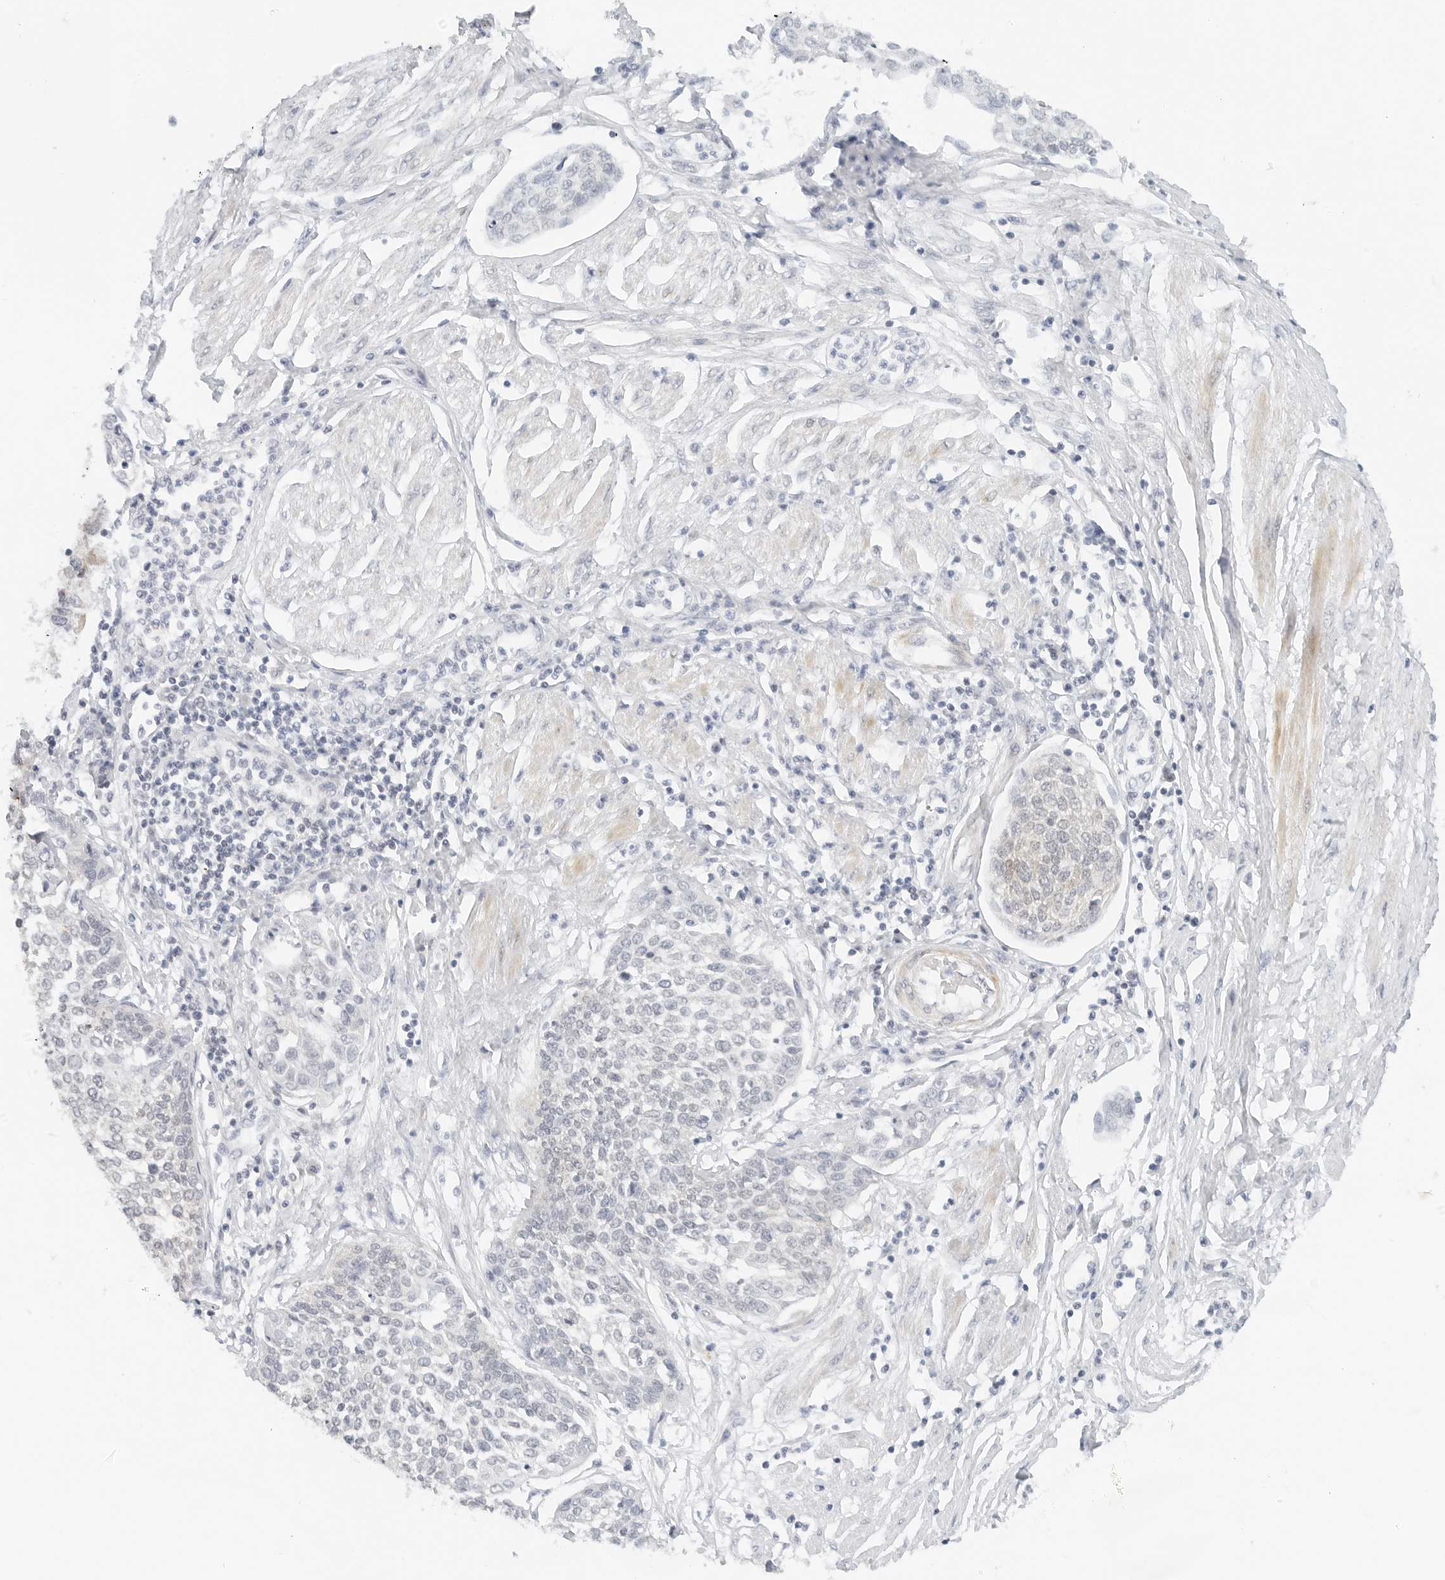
{"staining": {"intensity": "negative", "quantity": "none", "location": "none"}, "tissue": "cervical cancer", "cell_type": "Tumor cells", "image_type": "cancer", "snomed": [{"axis": "morphology", "description": "Squamous cell carcinoma, NOS"}, {"axis": "topography", "description": "Cervix"}], "caption": "Immunohistochemistry image of neoplastic tissue: human cervical cancer stained with DAB displays no significant protein staining in tumor cells.", "gene": "NEO1", "patient": {"sex": "female", "age": 34}}